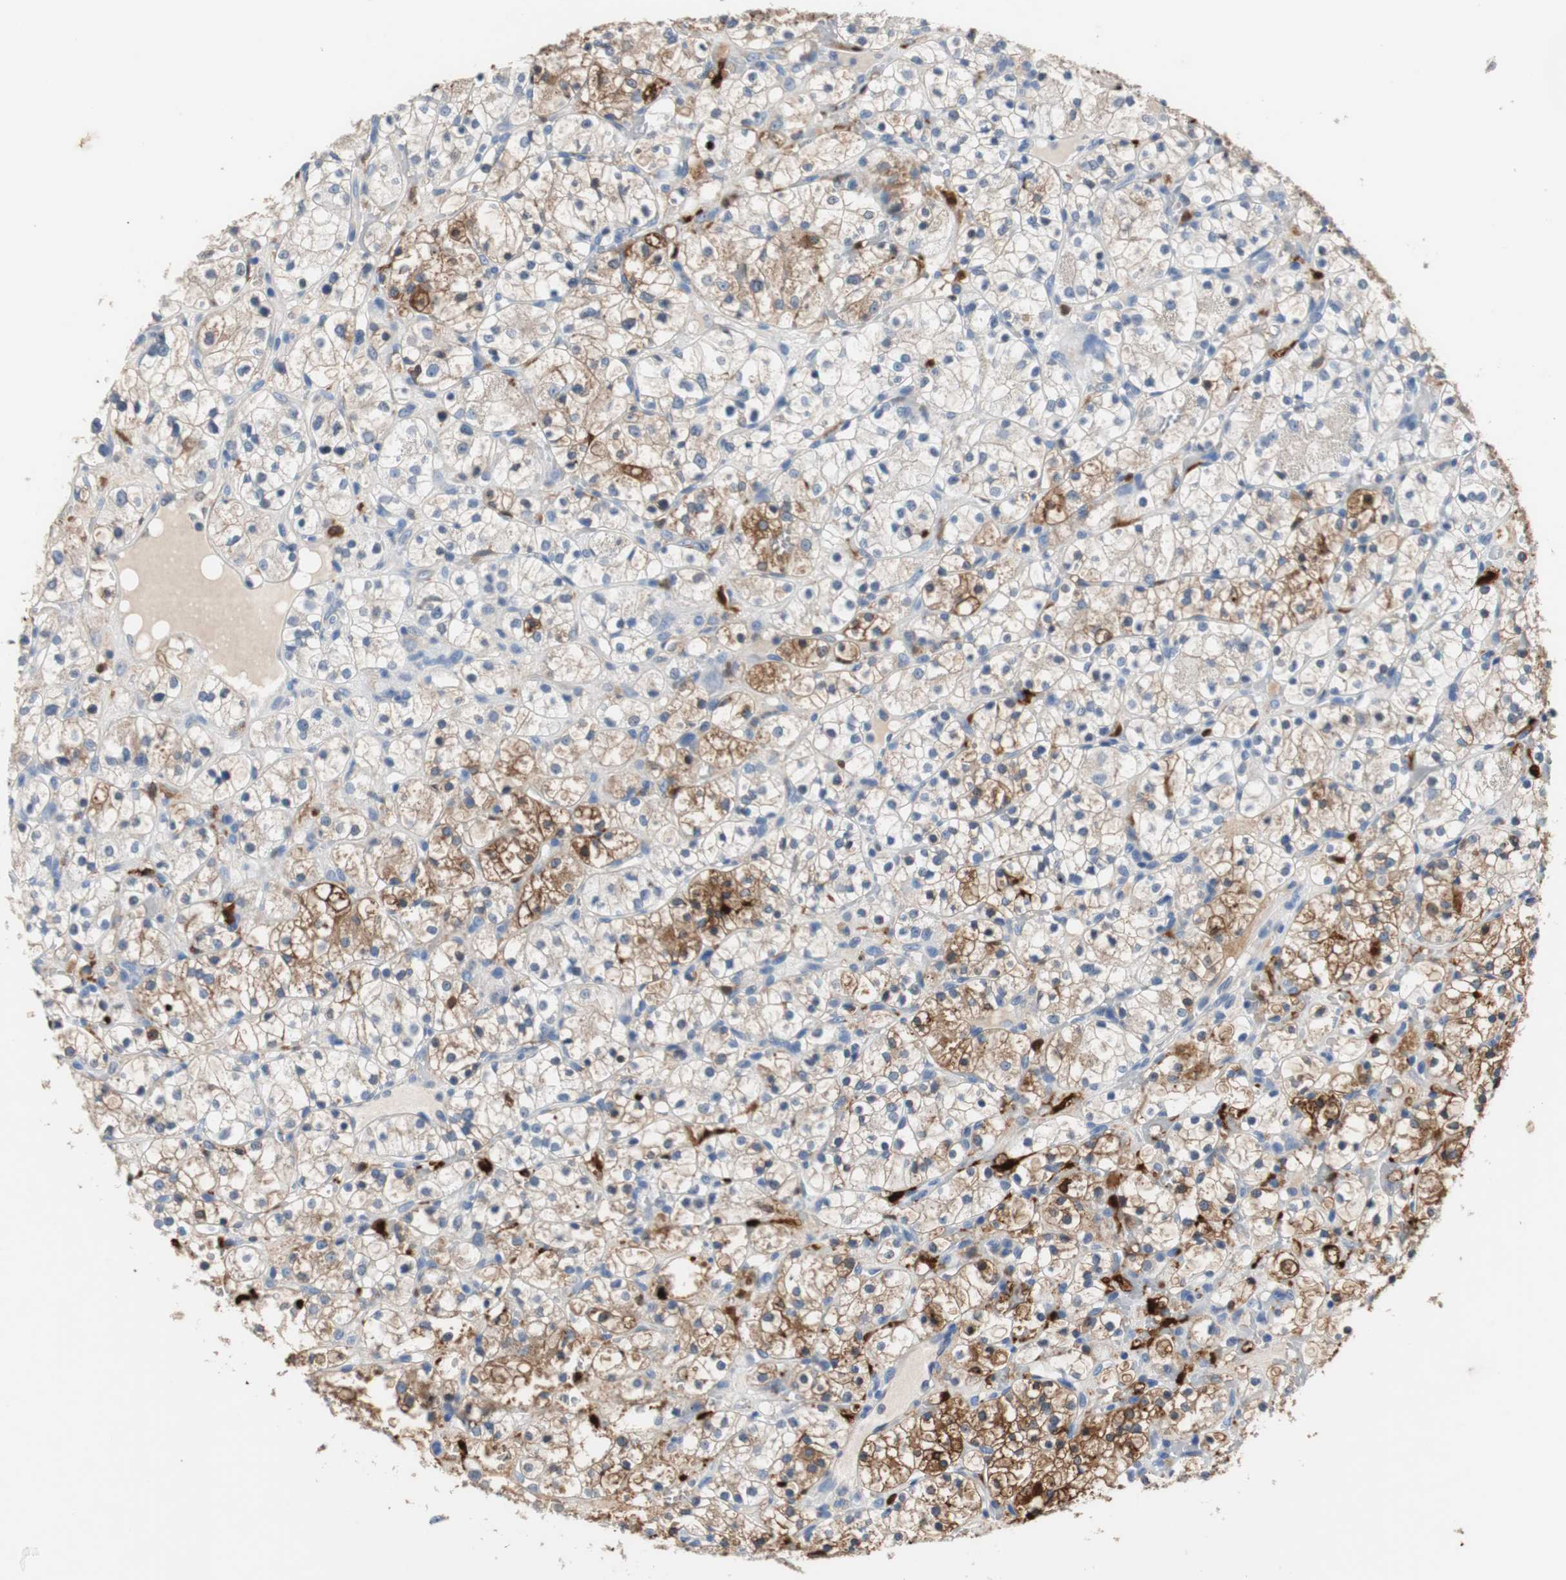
{"staining": {"intensity": "negative", "quantity": "none", "location": "none"}, "tissue": "renal cancer", "cell_type": "Tumor cells", "image_type": "cancer", "snomed": [{"axis": "morphology", "description": "Adenocarcinoma, NOS"}, {"axis": "topography", "description": "Kidney"}], "caption": "This histopathology image is of renal cancer stained with immunohistochemistry (IHC) to label a protein in brown with the nuclei are counter-stained blue. There is no staining in tumor cells. (Stains: DAB immunohistochemistry with hematoxylin counter stain, Microscopy: brightfield microscopy at high magnification).", "gene": "PI15", "patient": {"sex": "female", "age": 60}}